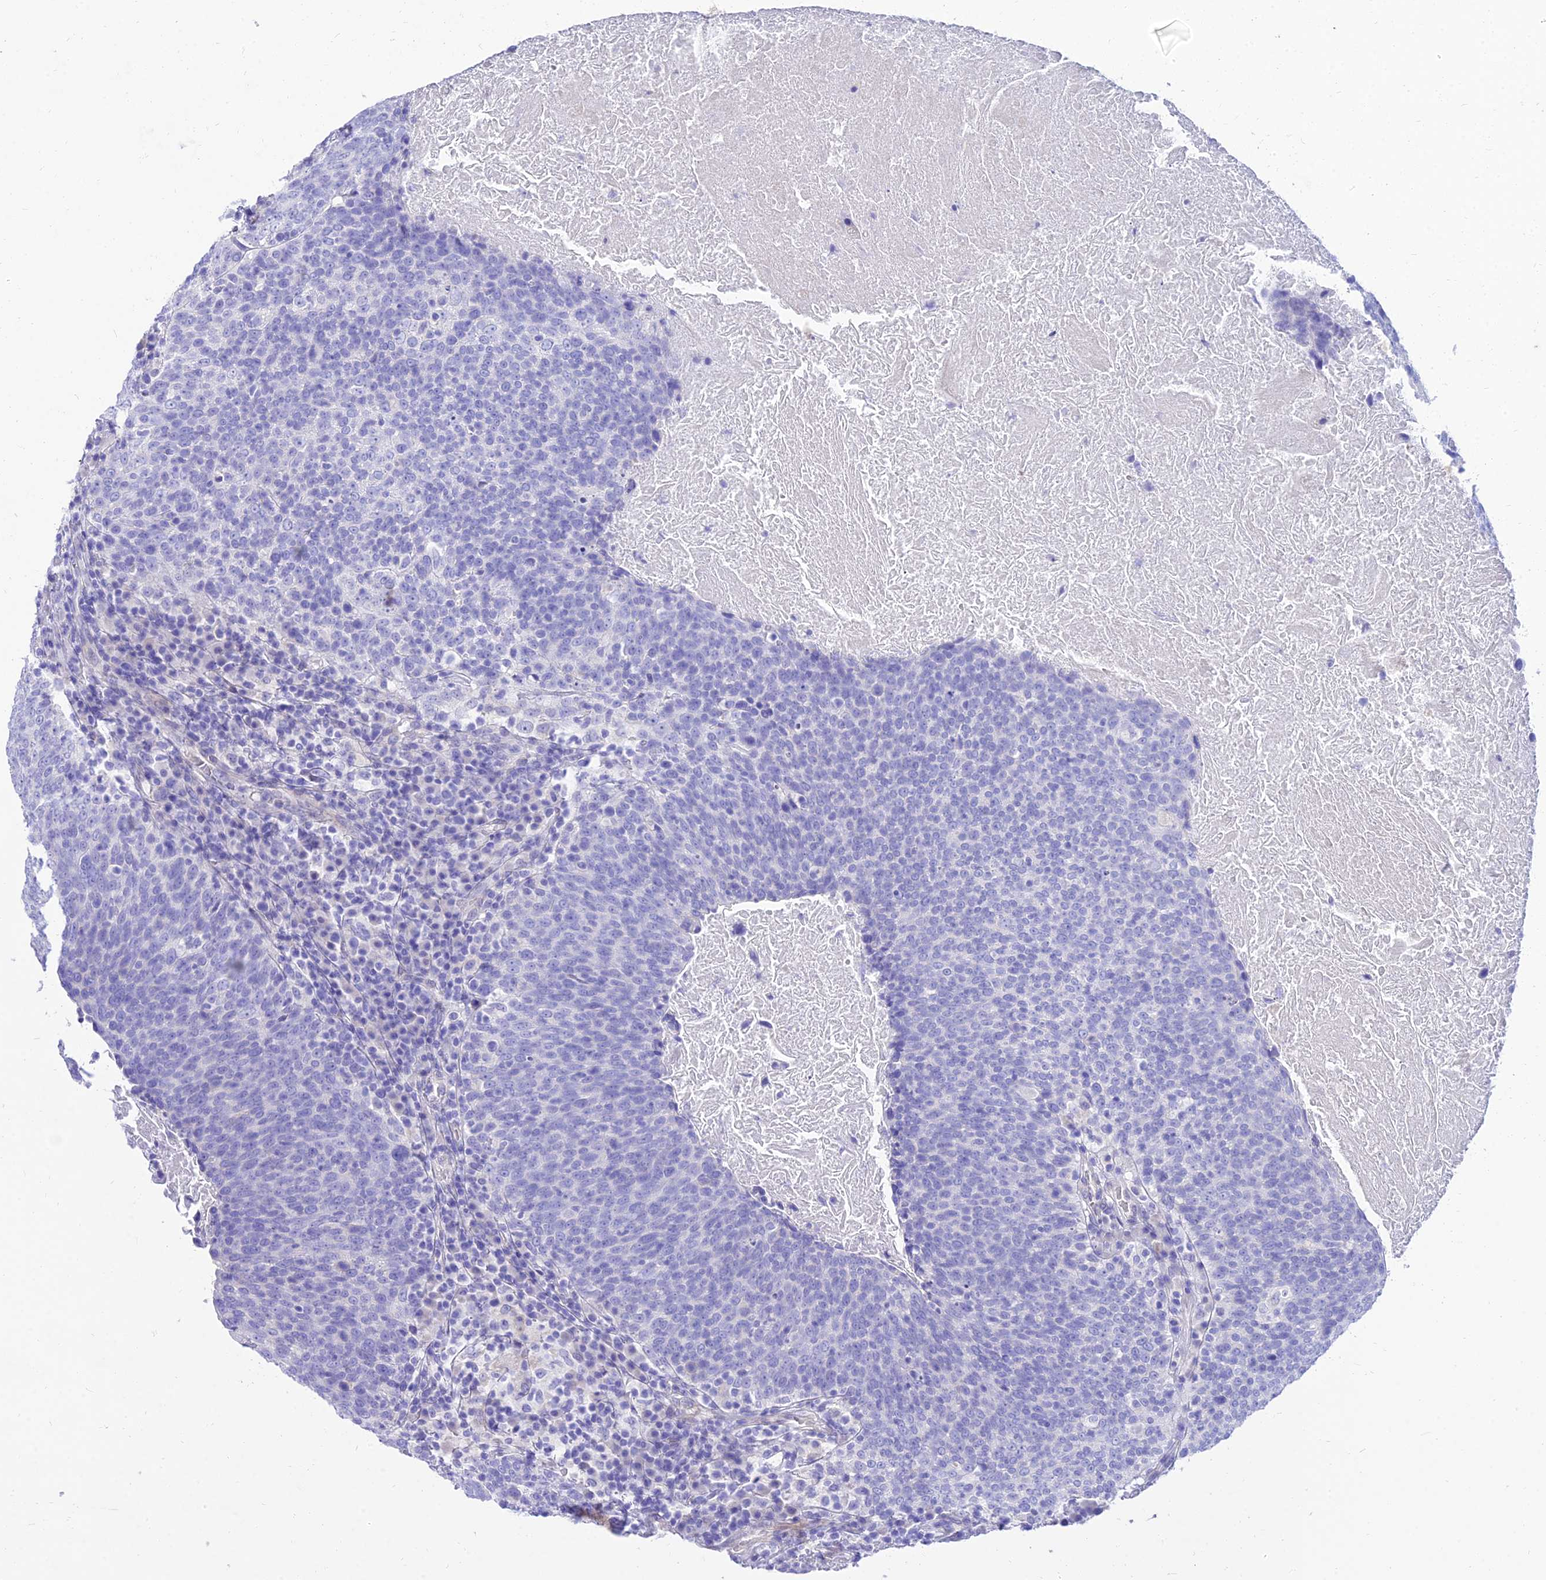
{"staining": {"intensity": "negative", "quantity": "none", "location": "none"}, "tissue": "head and neck cancer", "cell_type": "Tumor cells", "image_type": "cancer", "snomed": [{"axis": "morphology", "description": "Squamous cell carcinoma, NOS"}, {"axis": "morphology", "description": "Squamous cell carcinoma, metastatic, NOS"}, {"axis": "topography", "description": "Lymph node"}, {"axis": "topography", "description": "Head-Neck"}], "caption": "High power microscopy histopathology image of an IHC image of head and neck squamous cell carcinoma, revealing no significant staining in tumor cells.", "gene": "TAC3", "patient": {"sex": "male", "age": 62}}